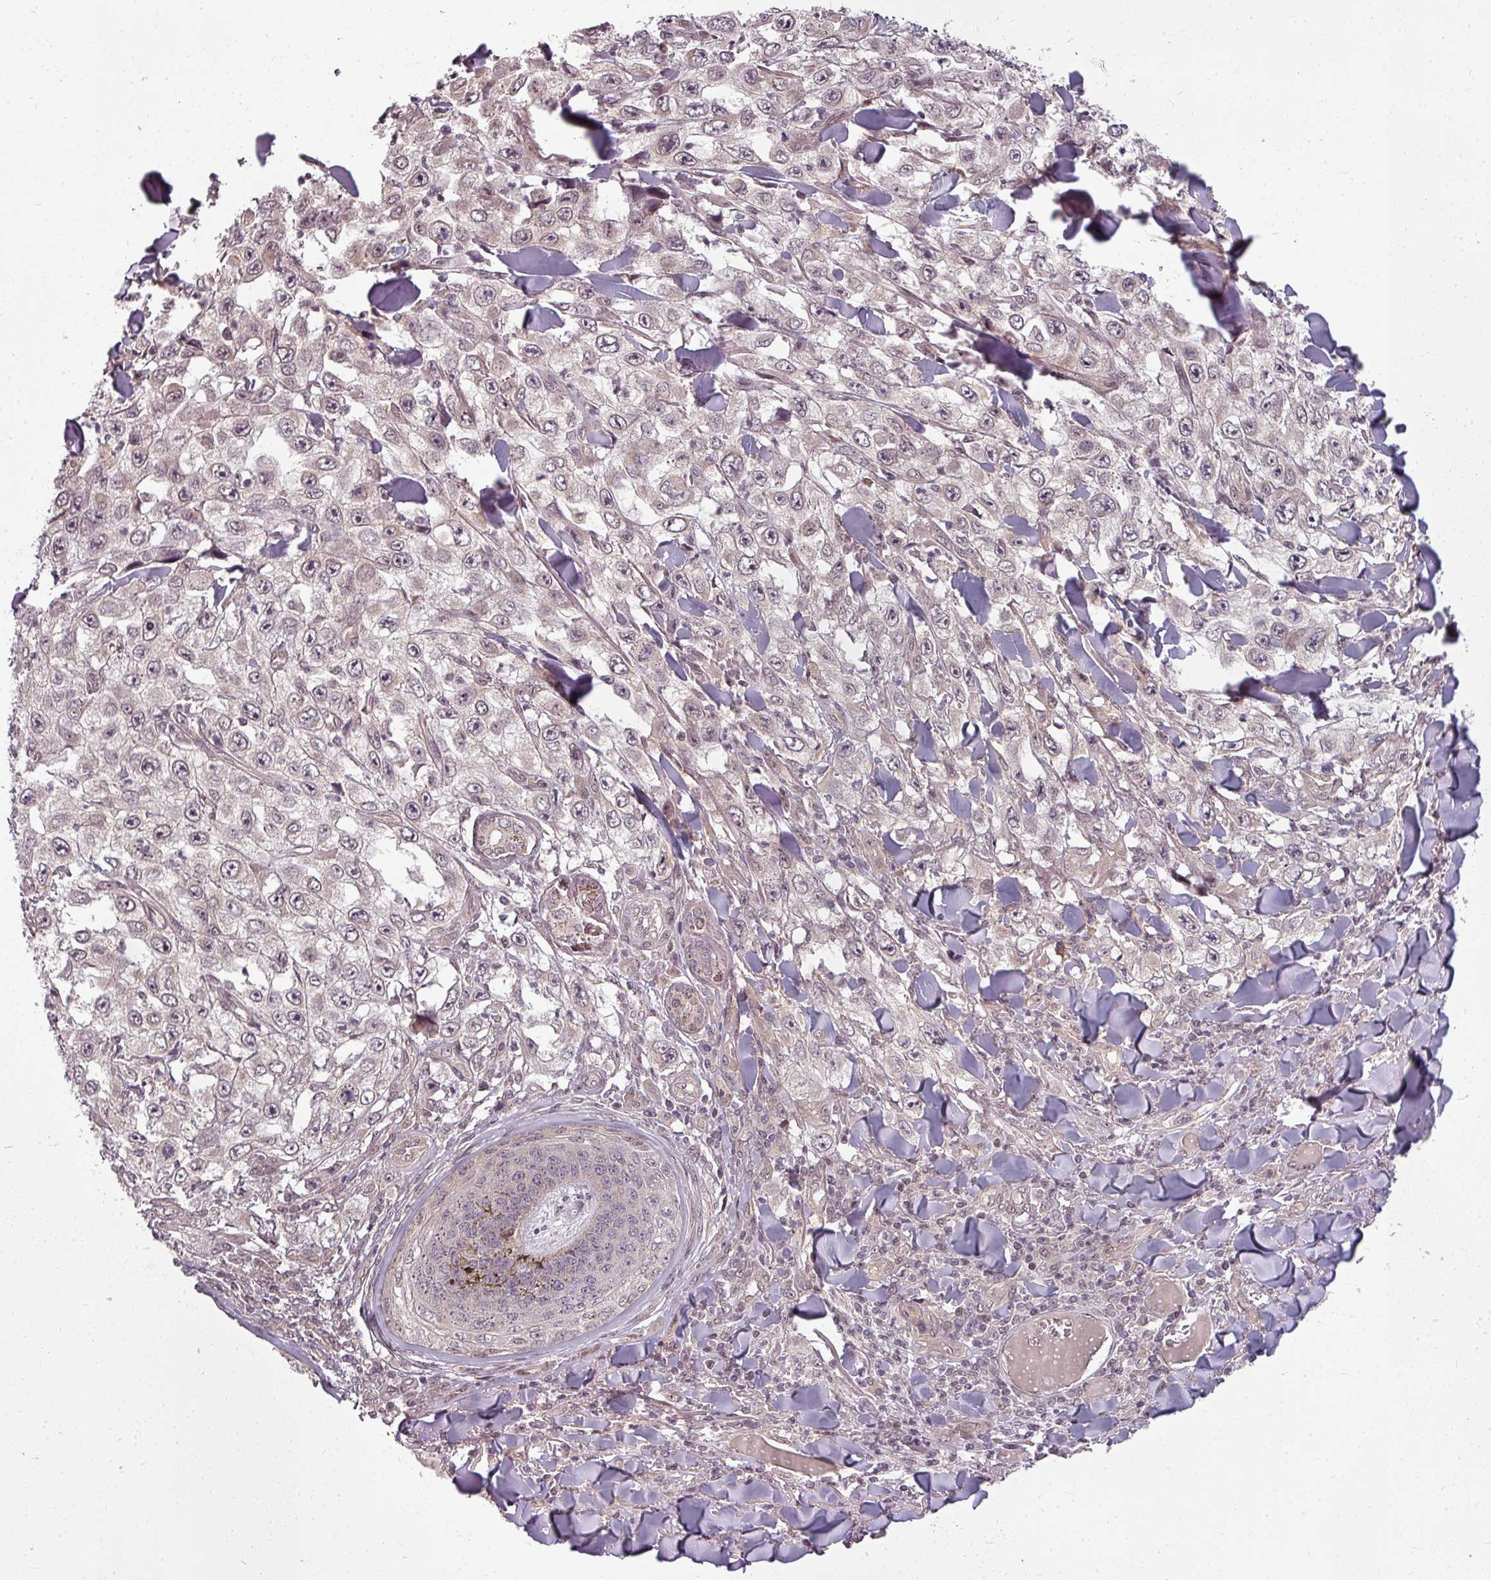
{"staining": {"intensity": "weak", "quantity": "25%-75%", "location": "cytoplasmic/membranous"}, "tissue": "skin cancer", "cell_type": "Tumor cells", "image_type": "cancer", "snomed": [{"axis": "morphology", "description": "Squamous cell carcinoma, NOS"}, {"axis": "topography", "description": "Skin"}], "caption": "Immunohistochemistry staining of squamous cell carcinoma (skin), which displays low levels of weak cytoplasmic/membranous expression in about 25%-75% of tumor cells indicating weak cytoplasmic/membranous protein expression. The staining was performed using DAB (brown) for protein detection and nuclei were counterstained in hematoxylin (blue).", "gene": "CLIC1", "patient": {"sex": "male", "age": 82}}